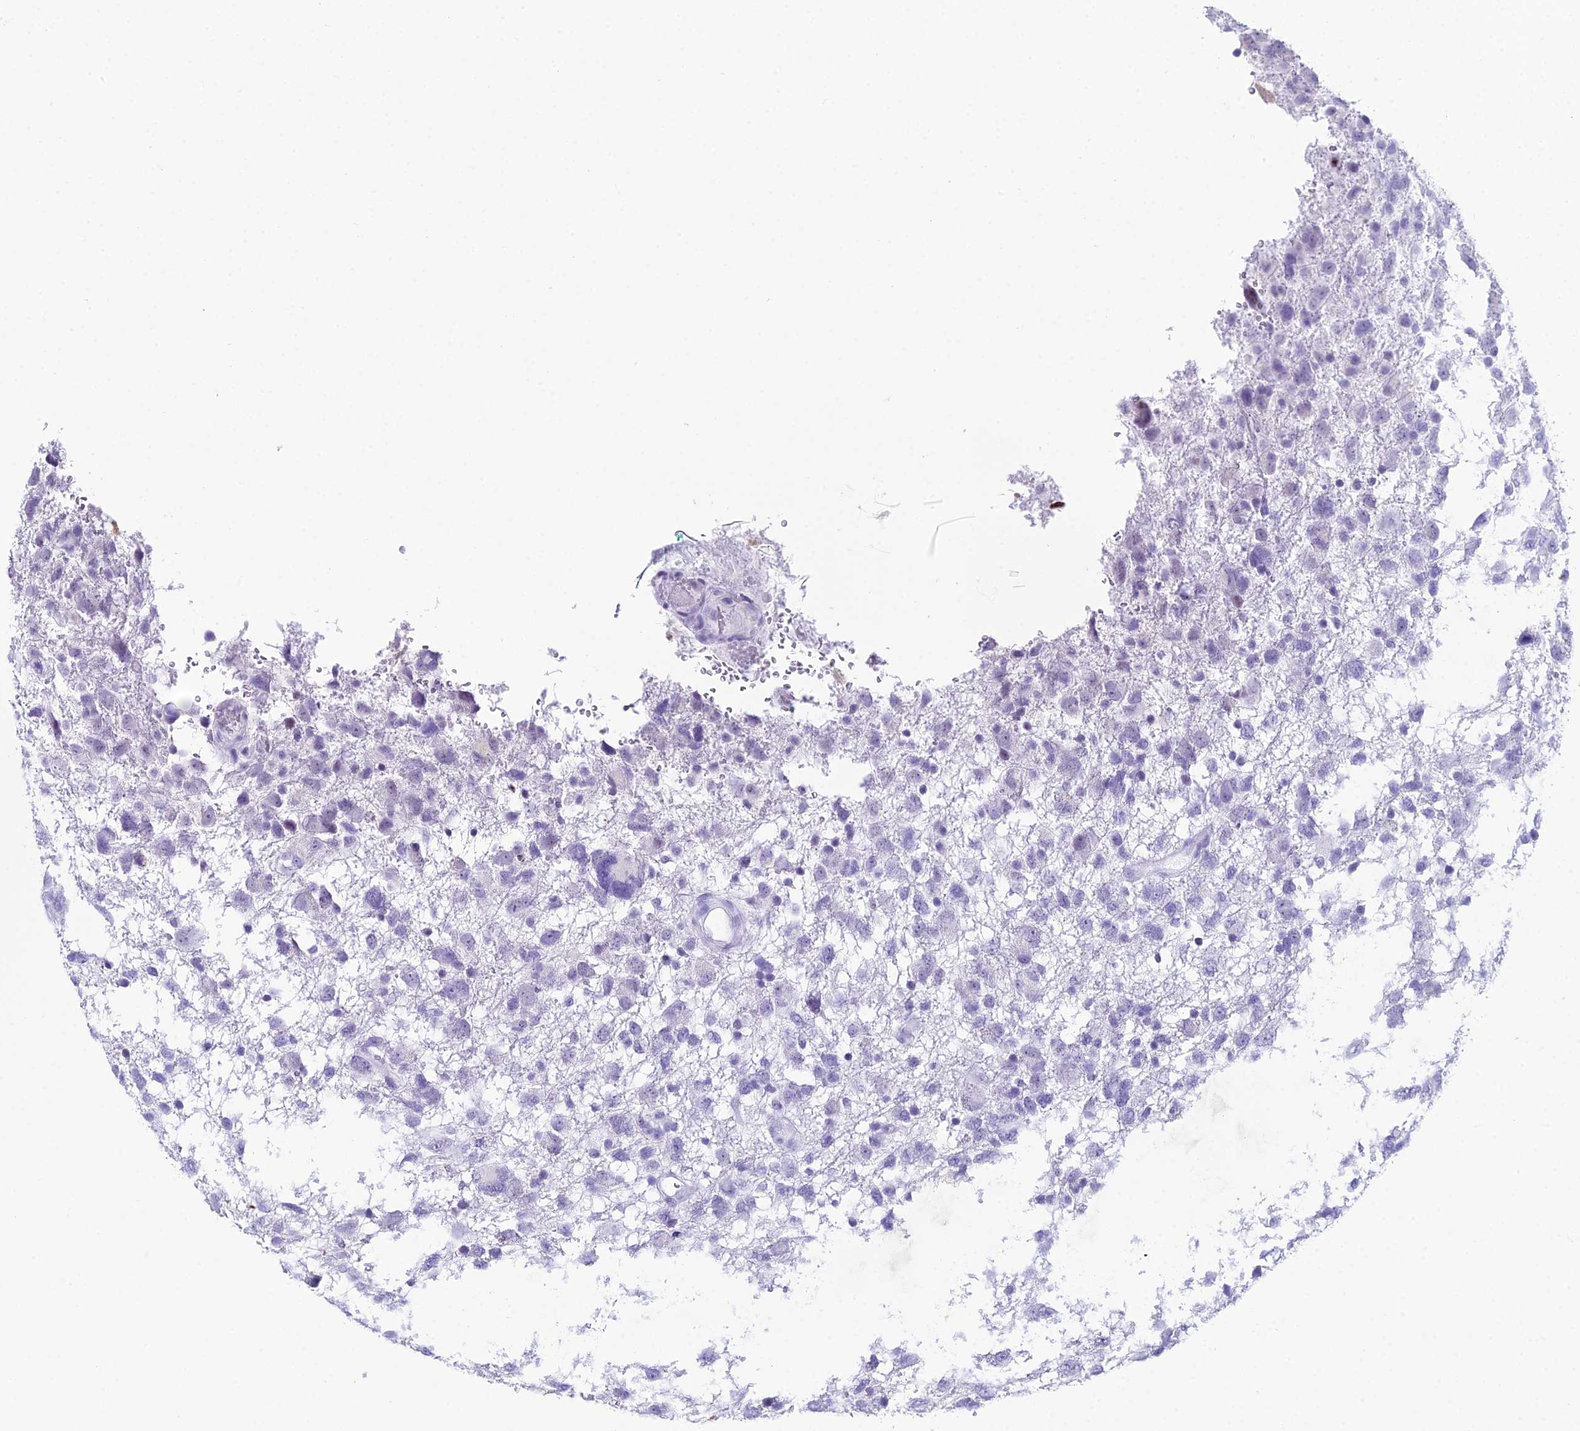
{"staining": {"intensity": "negative", "quantity": "none", "location": "none"}, "tissue": "glioma", "cell_type": "Tumor cells", "image_type": "cancer", "snomed": [{"axis": "morphology", "description": "Glioma, malignant, High grade"}, {"axis": "topography", "description": "Brain"}], "caption": "High magnification brightfield microscopy of glioma stained with DAB (brown) and counterstained with hematoxylin (blue): tumor cells show no significant staining.", "gene": "RNPS1", "patient": {"sex": "male", "age": 61}}